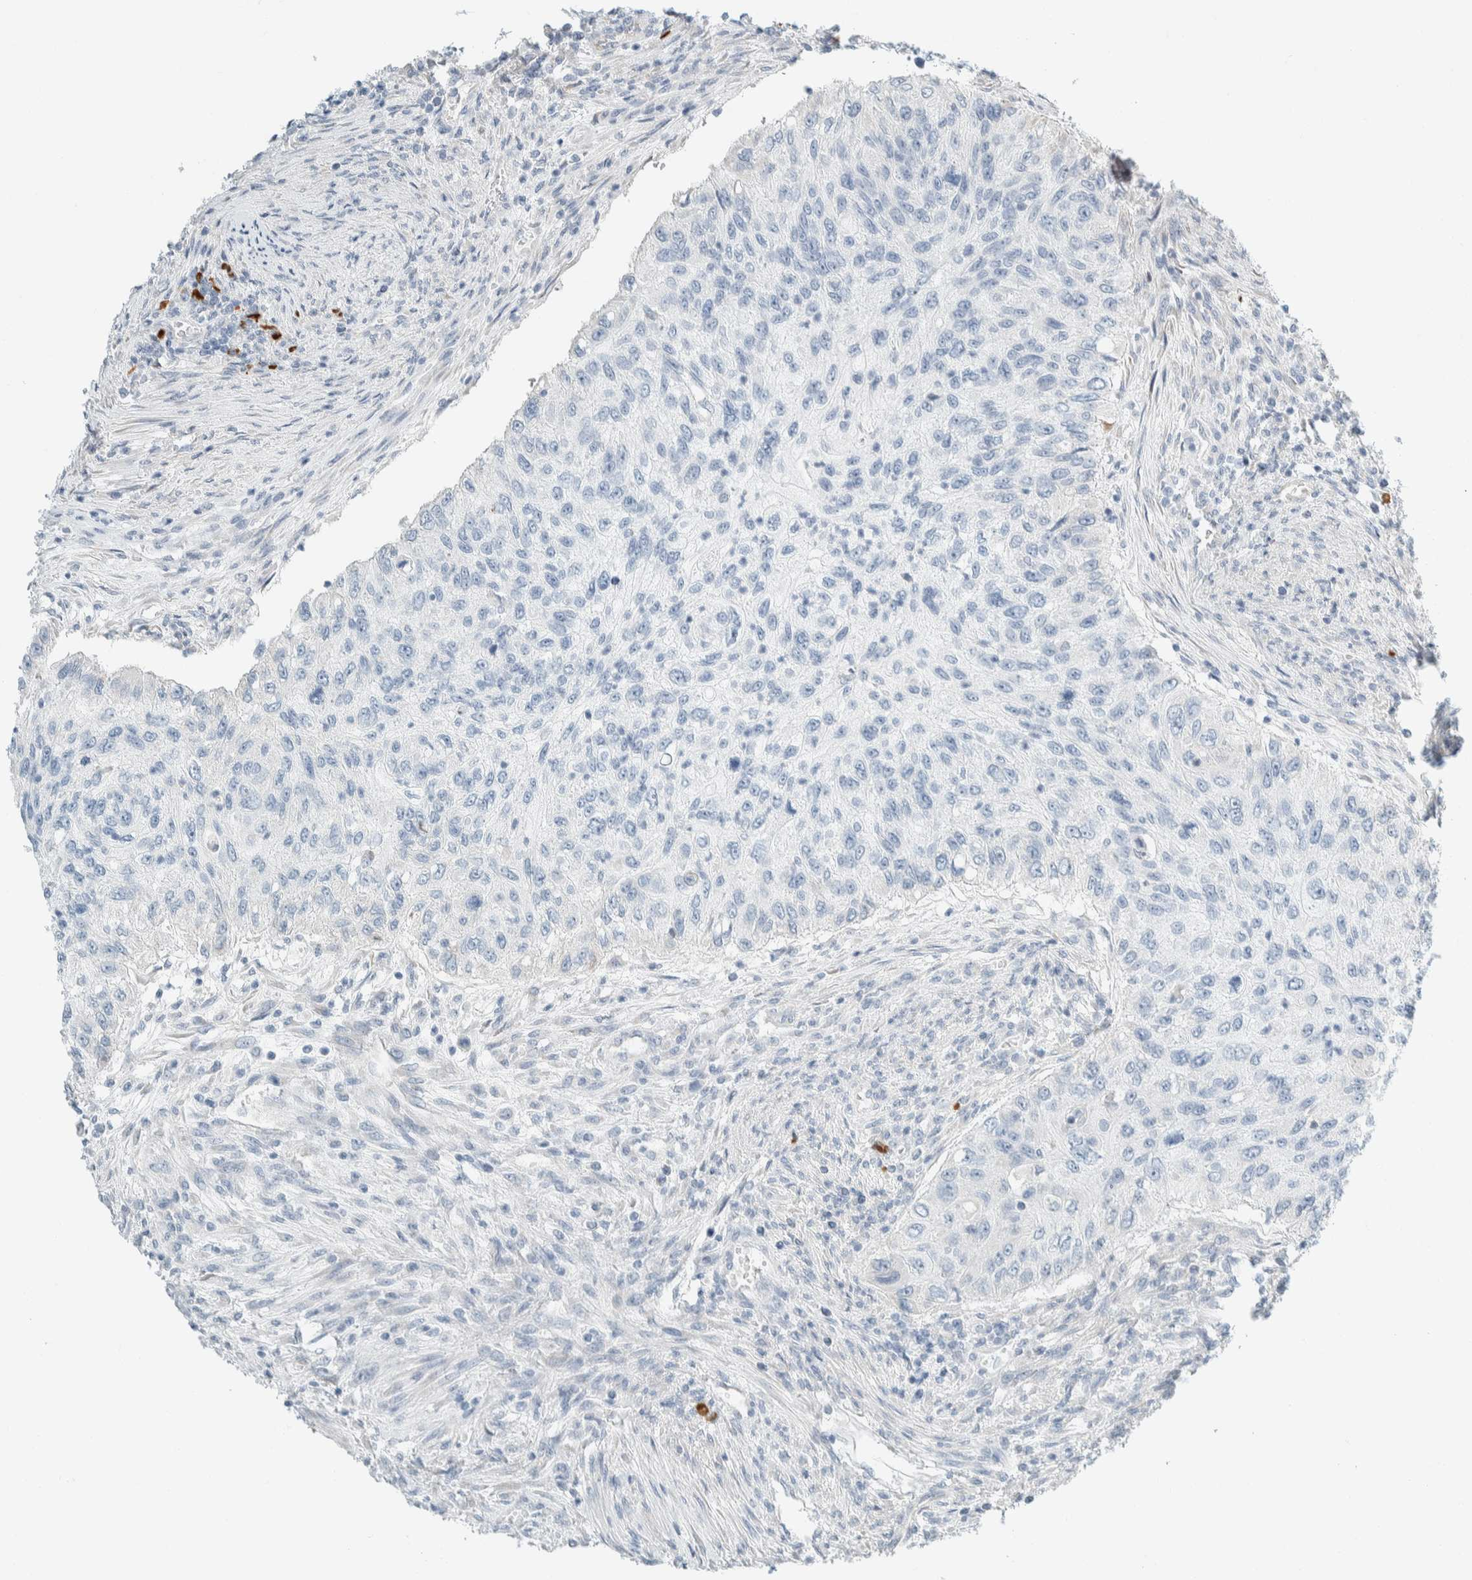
{"staining": {"intensity": "negative", "quantity": "none", "location": "none"}, "tissue": "urothelial cancer", "cell_type": "Tumor cells", "image_type": "cancer", "snomed": [{"axis": "morphology", "description": "Urothelial carcinoma, High grade"}, {"axis": "topography", "description": "Urinary bladder"}], "caption": "Tumor cells show no significant protein staining in high-grade urothelial carcinoma.", "gene": "ARHGAP27", "patient": {"sex": "female", "age": 60}}